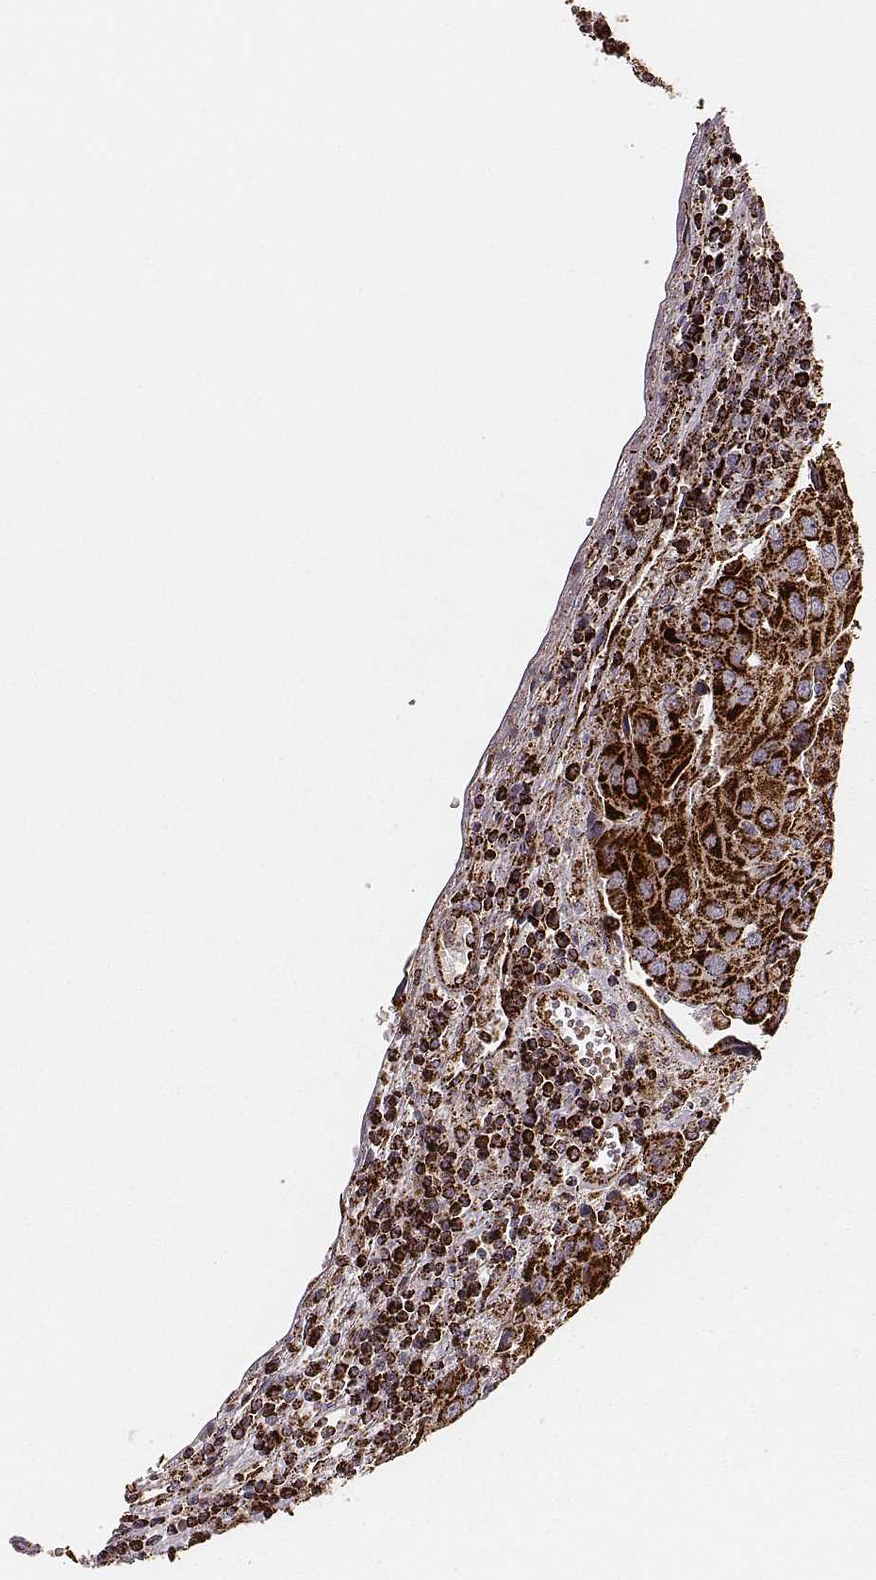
{"staining": {"intensity": "strong", "quantity": ">75%", "location": "cytoplasmic/membranous"}, "tissue": "urothelial cancer", "cell_type": "Tumor cells", "image_type": "cancer", "snomed": [{"axis": "morphology", "description": "Urothelial carcinoma, High grade"}, {"axis": "topography", "description": "Urinary bladder"}], "caption": "This is an image of immunohistochemistry (IHC) staining of high-grade urothelial carcinoma, which shows strong expression in the cytoplasmic/membranous of tumor cells.", "gene": "TUFM", "patient": {"sex": "female", "age": 85}}